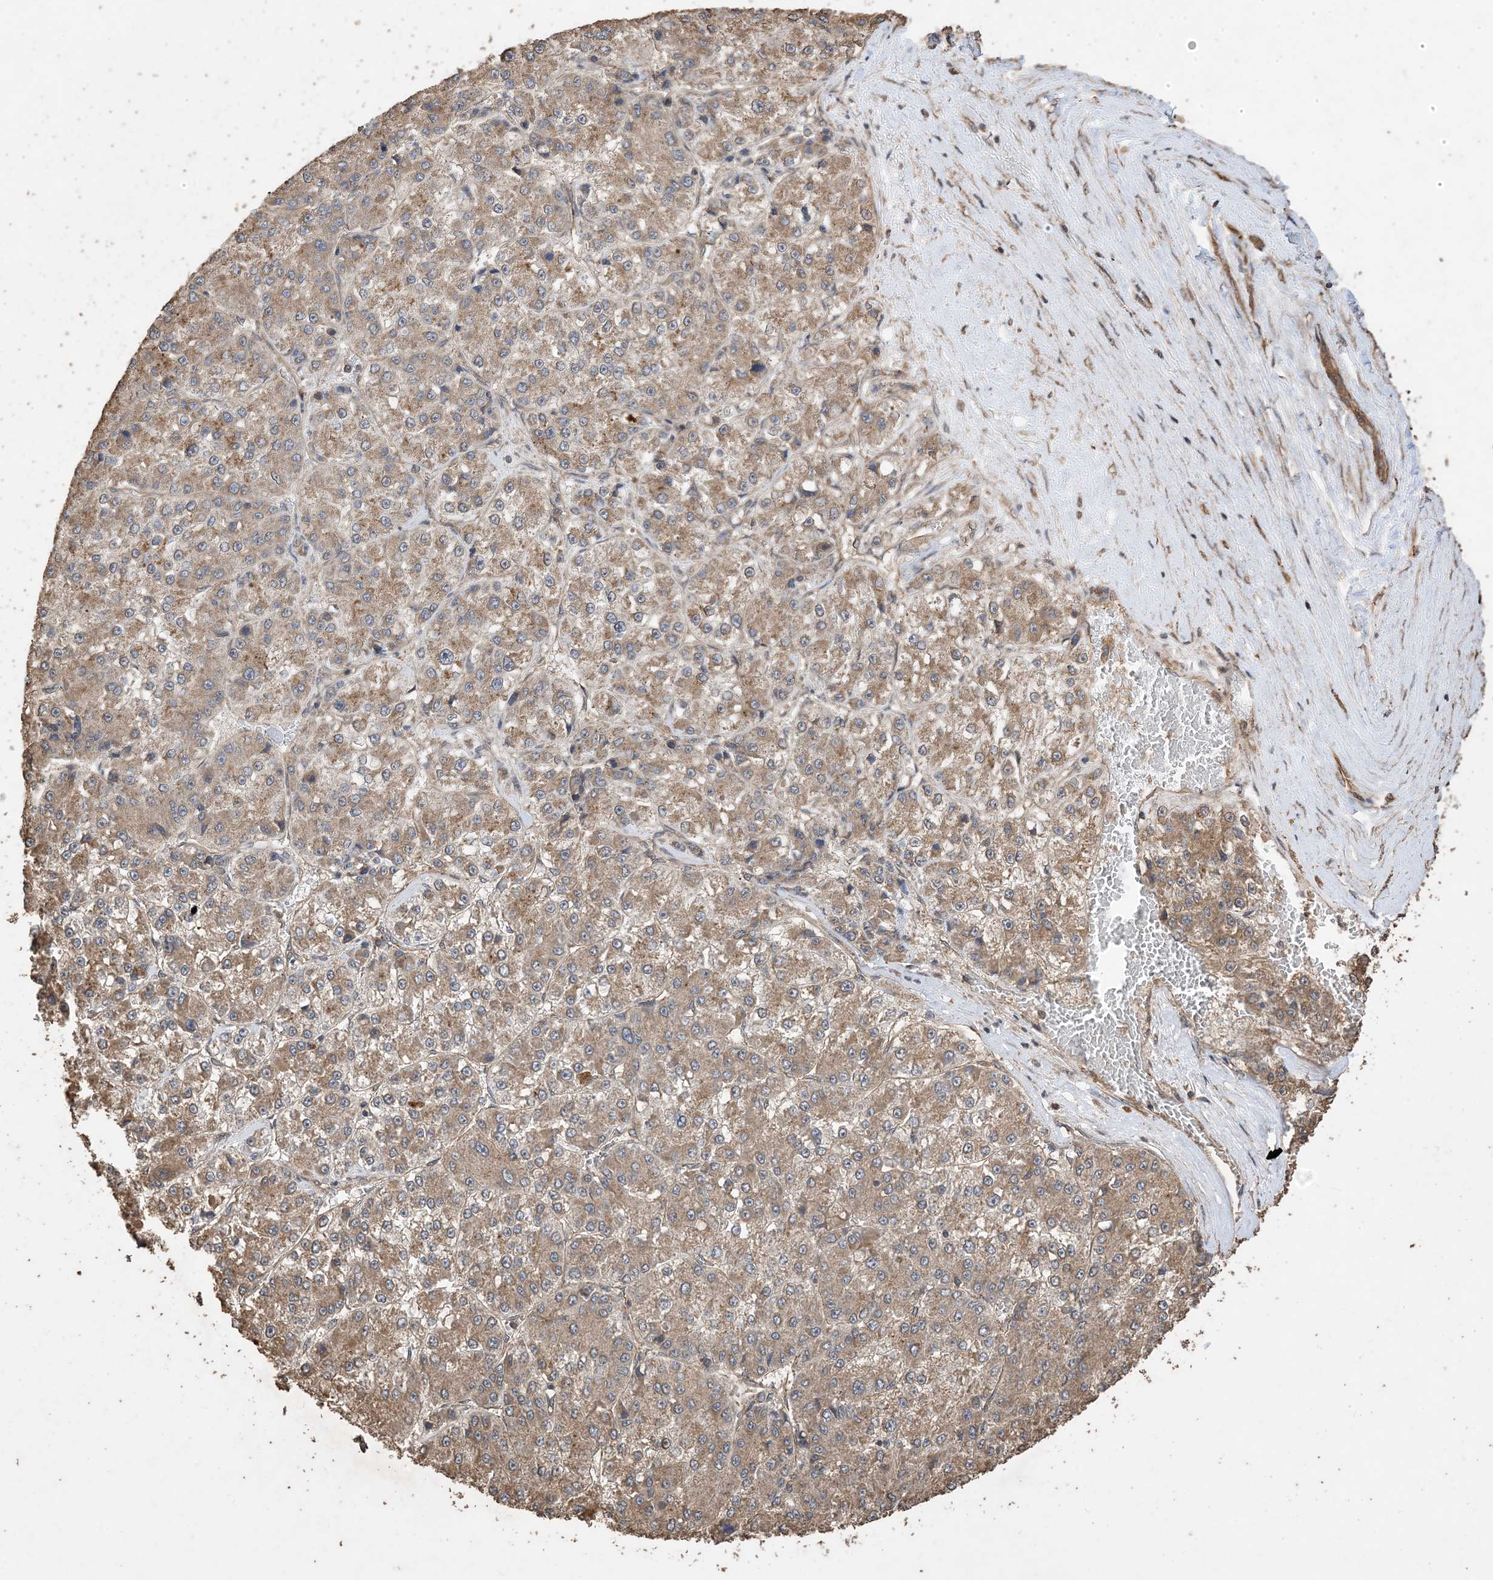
{"staining": {"intensity": "weak", "quantity": ">75%", "location": "cytoplasmic/membranous"}, "tissue": "liver cancer", "cell_type": "Tumor cells", "image_type": "cancer", "snomed": [{"axis": "morphology", "description": "Carcinoma, Hepatocellular, NOS"}, {"axis": "topography", "description": "Liver"}], "caption": "Hepatocellular carcinoma (liver) was stained to show a protein in brown. There is low levels of weak cytoplasmic/membranous positivity in approximately >75% of tumor cells. The protein is shown in brown color, while the nuclei are stained blue.", "gene": "ZKSCAN5", "patient": {"sex": "female", "age": 73}}